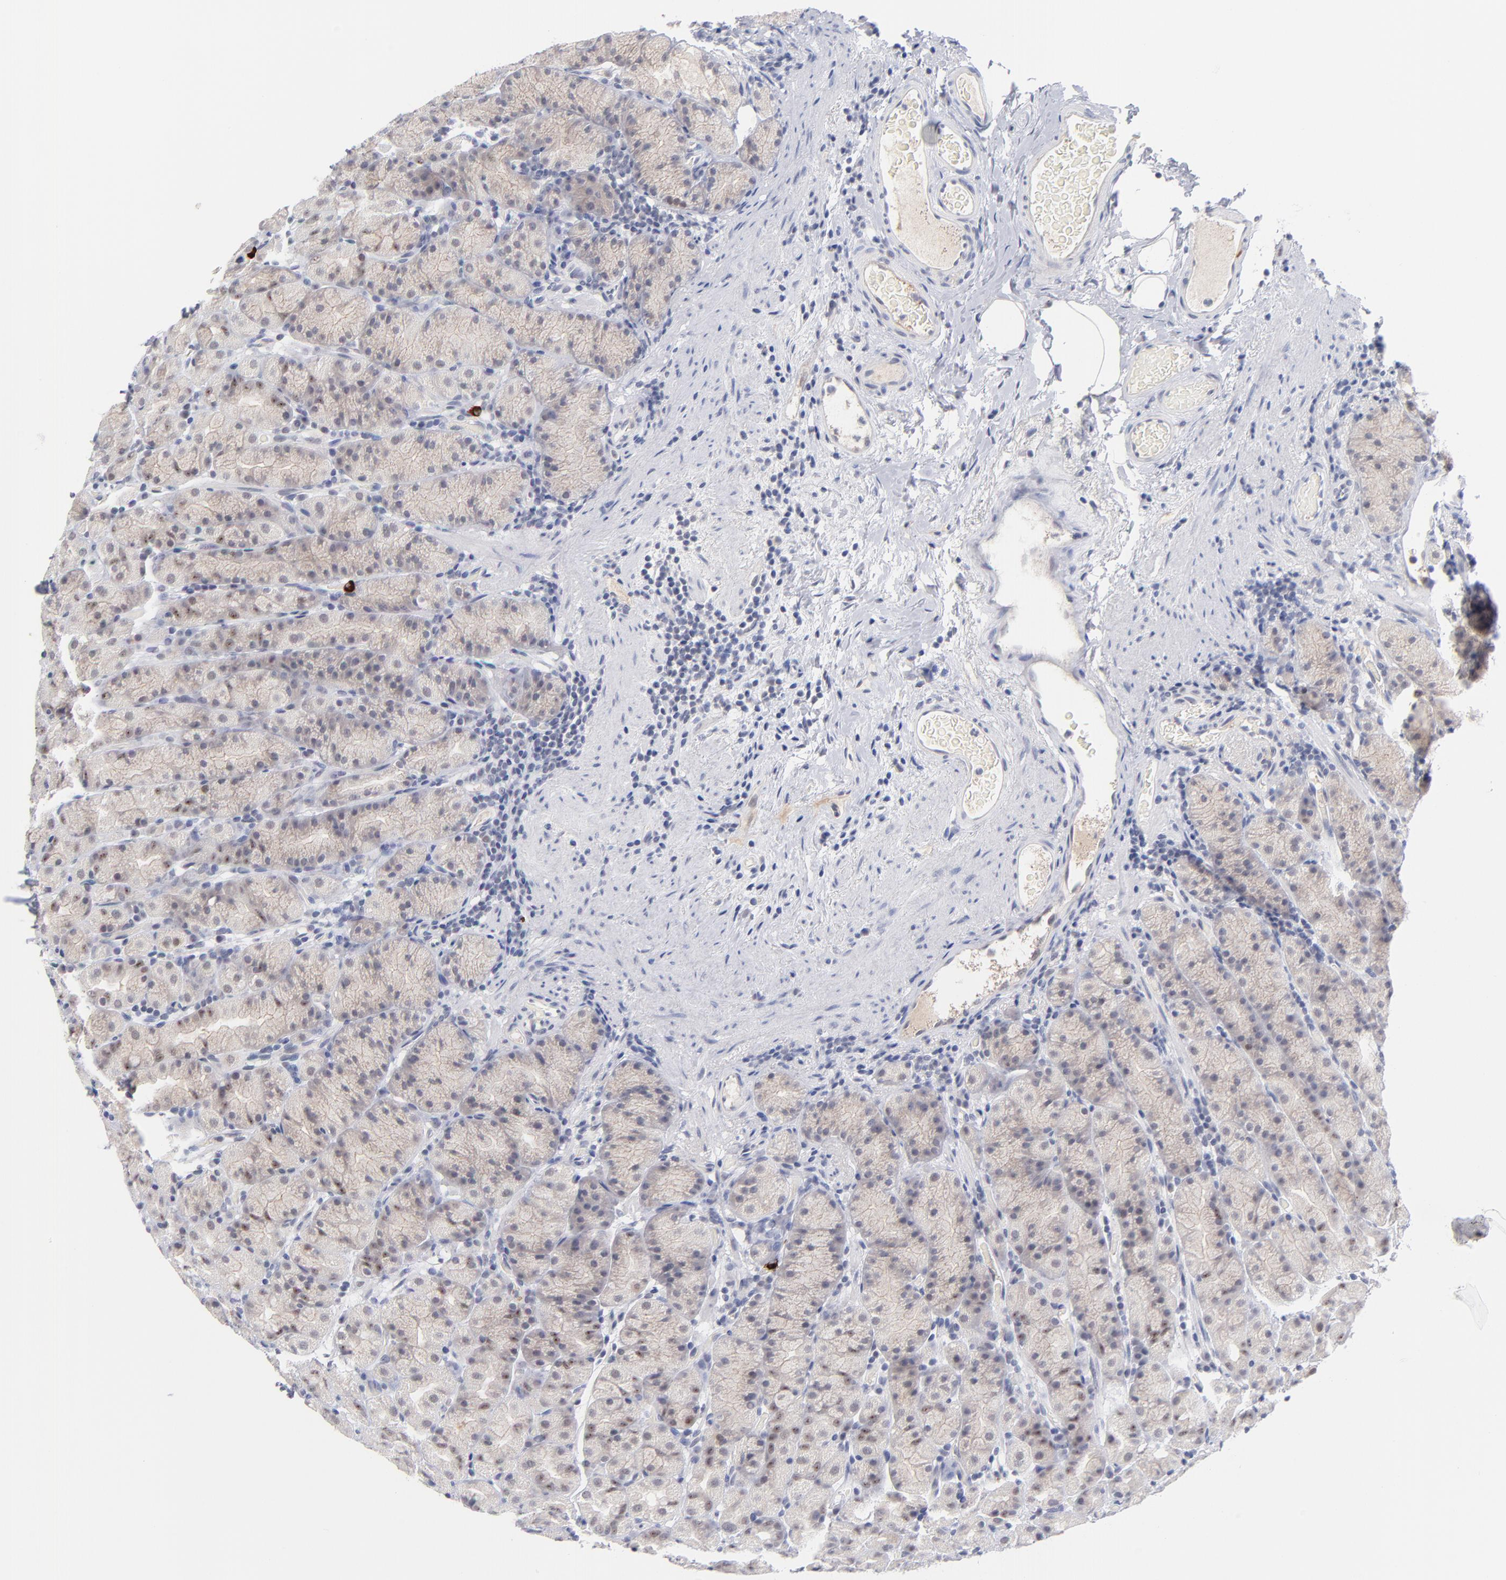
{"staining": {"intensity": "weak", "quantity": "<25%", "location": "nuclear"}, "tissue": "stomach", "cell_type": "Glandular cells", "image_type": "normal", "snomed": [{"axis": "morphology", "description": "Normal tissue, NOS"}, {"axis": "topography", "description": "Stomach, upper"}], "caption": "Immunohistochemistry histopathology image of benign human stomach stained for a protein (brown), which demonstrates no positivity in glandular cells. (DAB immunohistochemistry visualized using brightfield microscopy, high magnification).", "gene": "WSB1", "patient": {"sex": "male", "age": 68}}